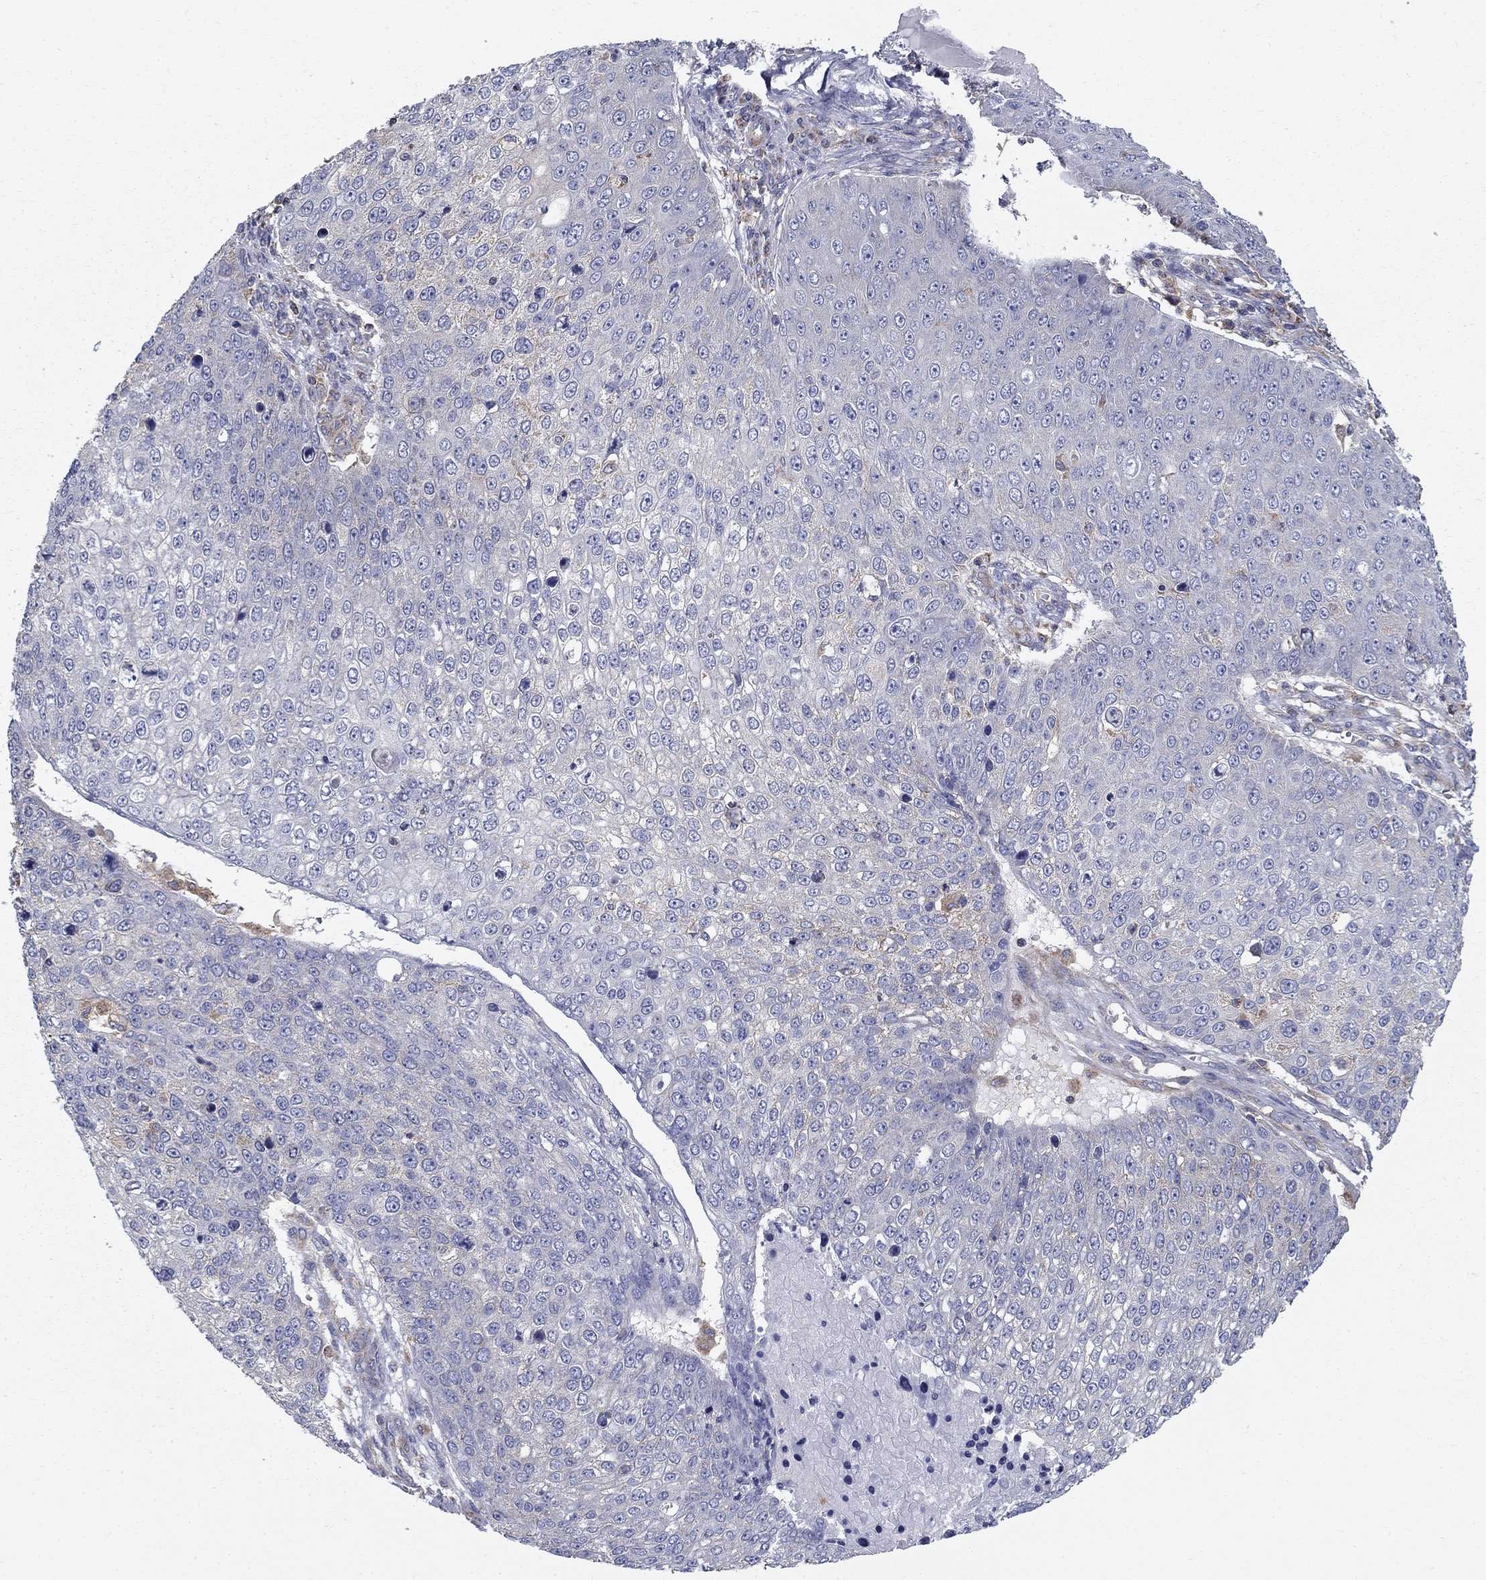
{"staining": {"intensity": "negative", "quantity": "none", "location": "none"}, "tissue": "skin cancer", "cell_type": "Tumor cells", "image_type": "cancer", "snomed": [{"axis": "morphology", "description": "Squamous cell carcinoma, NOS"}, {"axis": "topography", "description": "Skin"}], "caption": "Human skin cancer (squamous cell carcinoma) stained for a protein using immunohistochemistry (IHC) displays no positivity in tumor cells.", "gene": "NME5", "patient": {"sex": "male", "age": 71}}